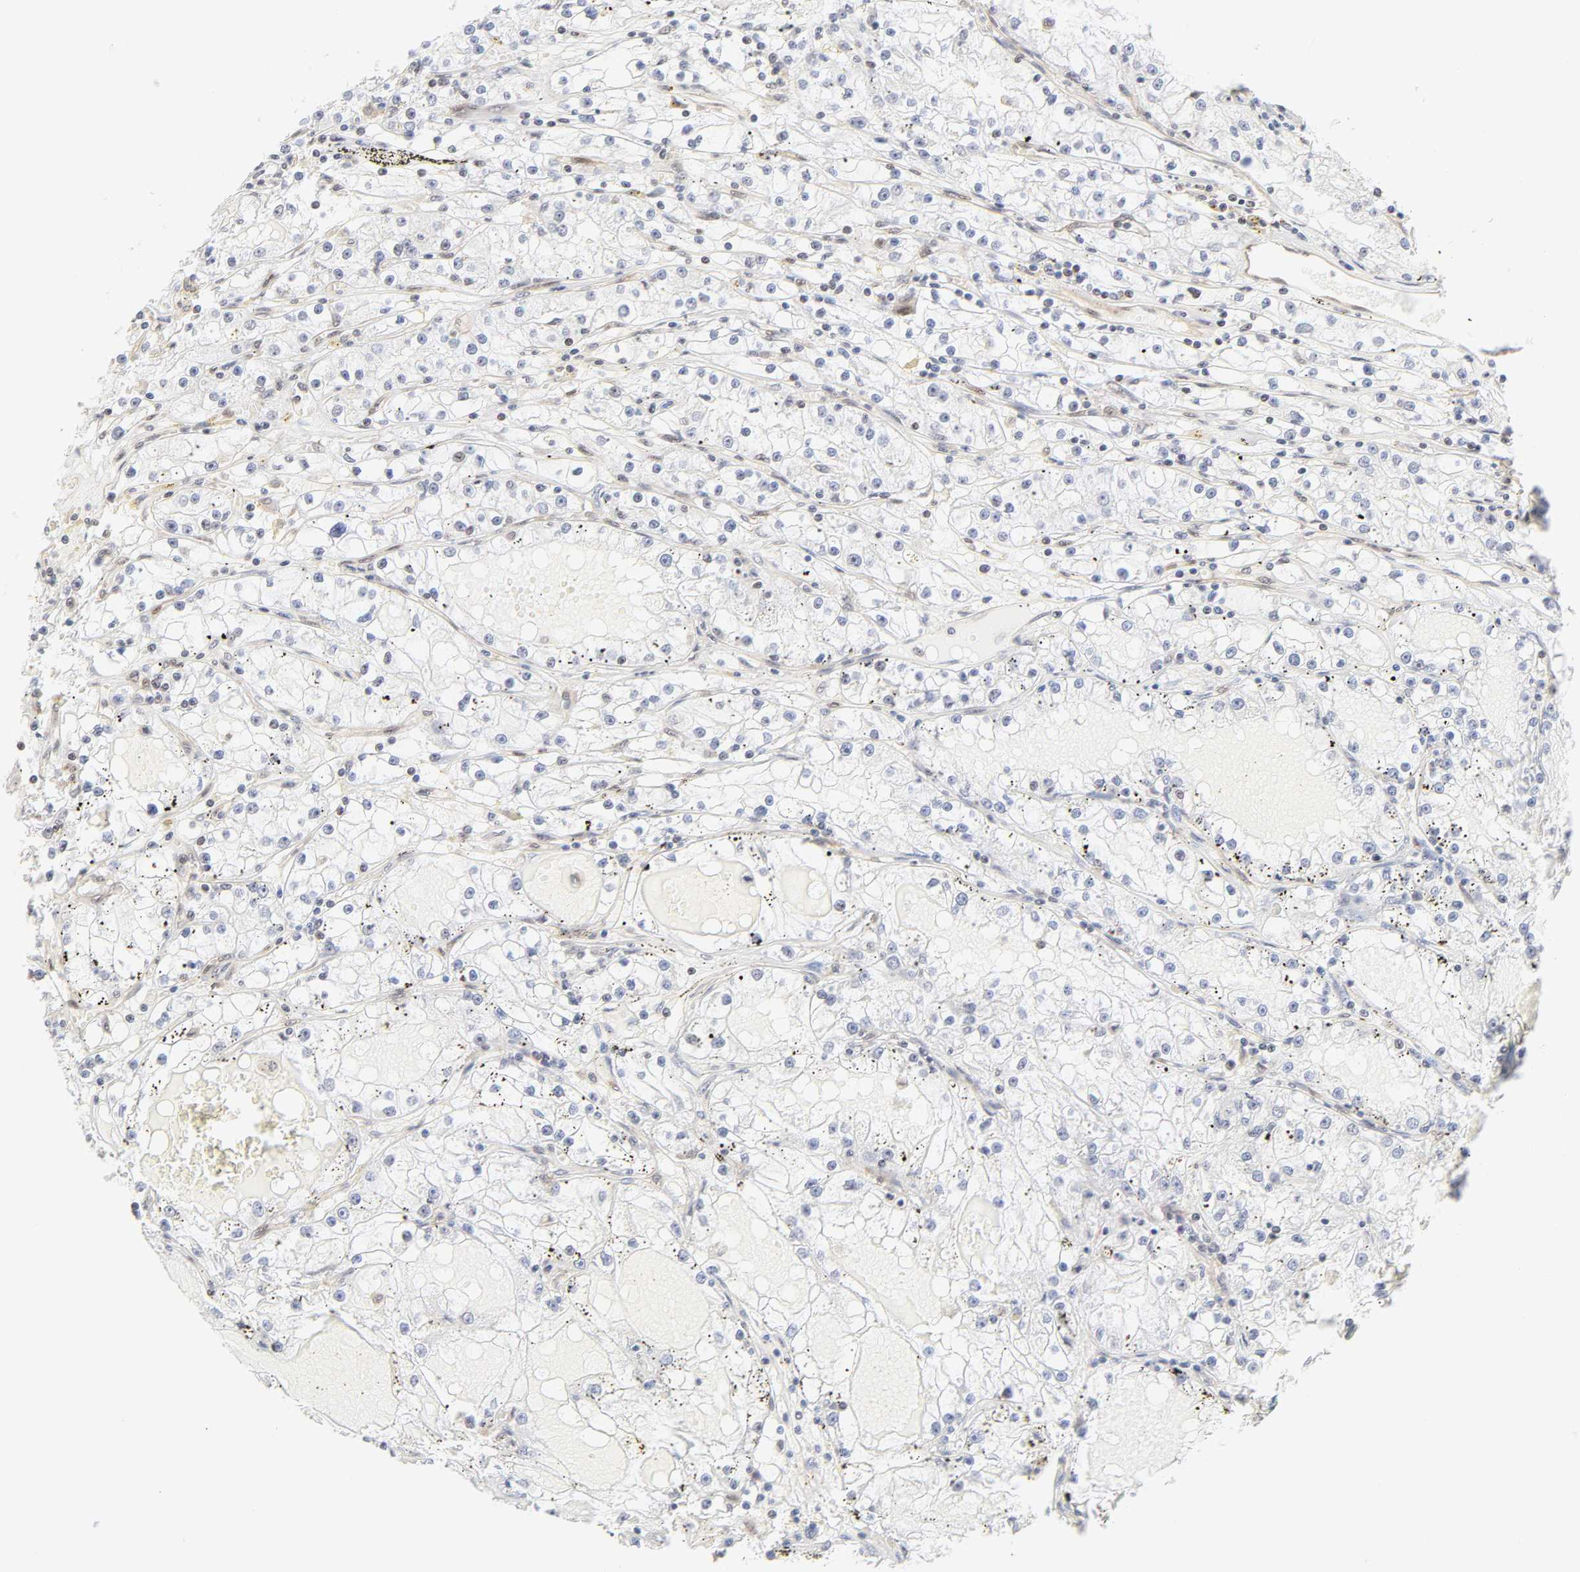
{"staining": {"intensity": "negative", "quantity": "none", "location": "none"}, "tissue": "renal cancer", "cell_type": "Tumor cells", "image_type": "cancer", "snomed": [{"axis": "morphology", "description": "Adenocarcinoma, NOS"}, {"axis": "topography", "description": "Kidney"}], "caption": "This is a photomicrograph of immunohistochemistry (IHC) staining of renal cancer (adenocarcinoma), which shows no expression in tumor cells. (Brightfield microscopy of DAB (3,3'-diaminobenzidine) immunohistochemistry at high magnification).", "gene": "CDC37", "patient": {"sex": "male", "age": 56}}